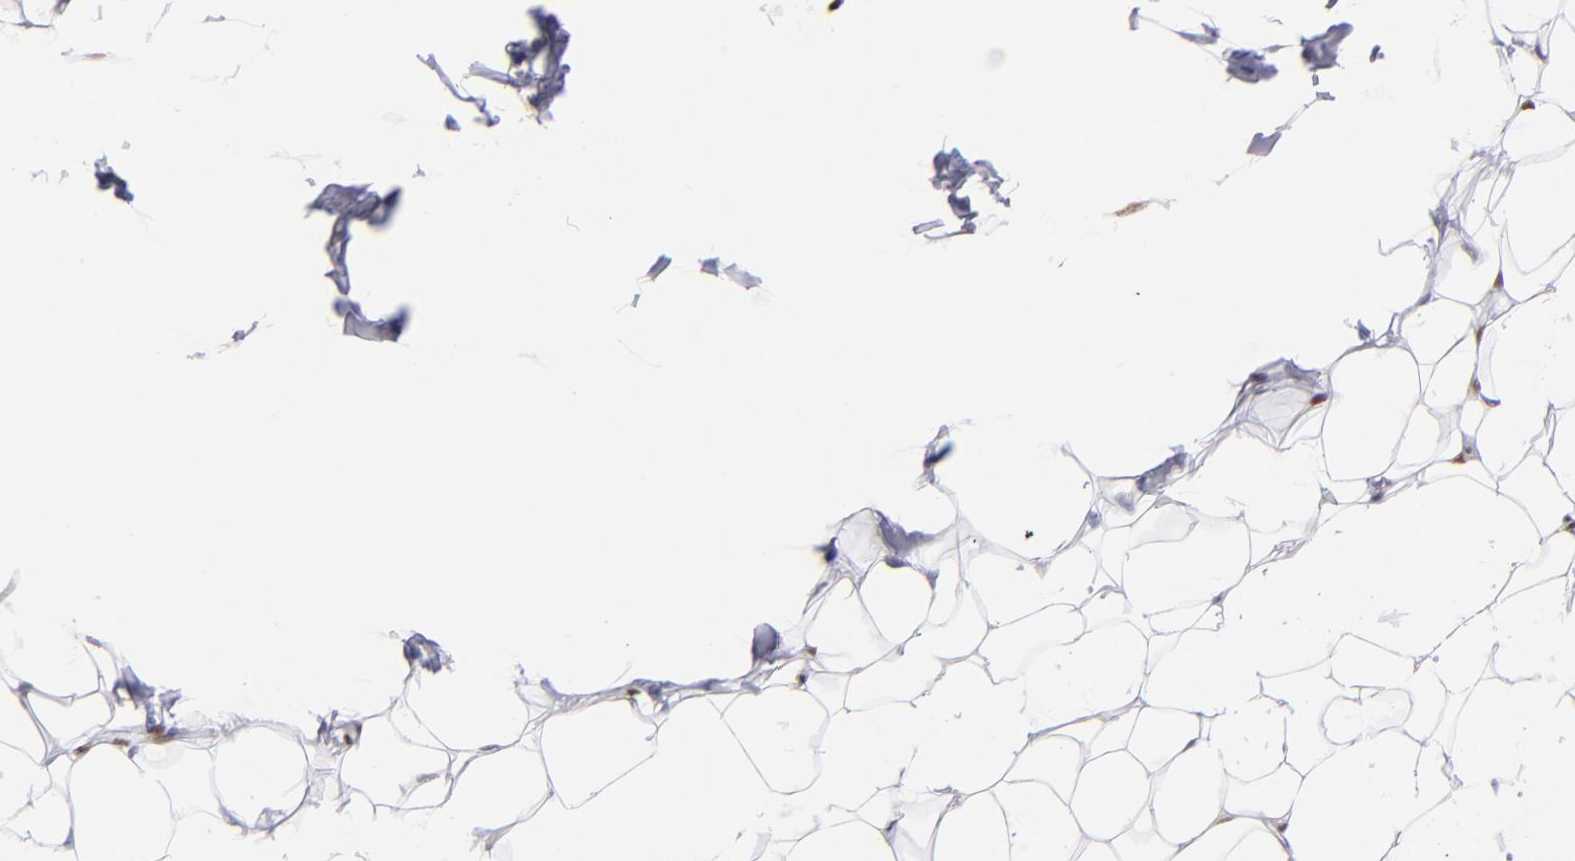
{"staining": {"intensity": "moderate", "quantity": "<25%", "location": "nuclear"}, "tissue": "adipose tissue", "cell_type": "Adipocytes", "image_type": "normal", "snomed": [{"axis": "morphology", "description": "Normal tissue, NOS"}, {"axis": "topography", "description": "Soft tissue"}], "caption": "High-power microscopy captured an immunohistochemistry (IHC) image of benign adipose tissue, revealing moderate nuclear staining in approximately <25% of adipocytes.", "gene": "IFI16", "patient": {"sex": "male", "age": 26}}